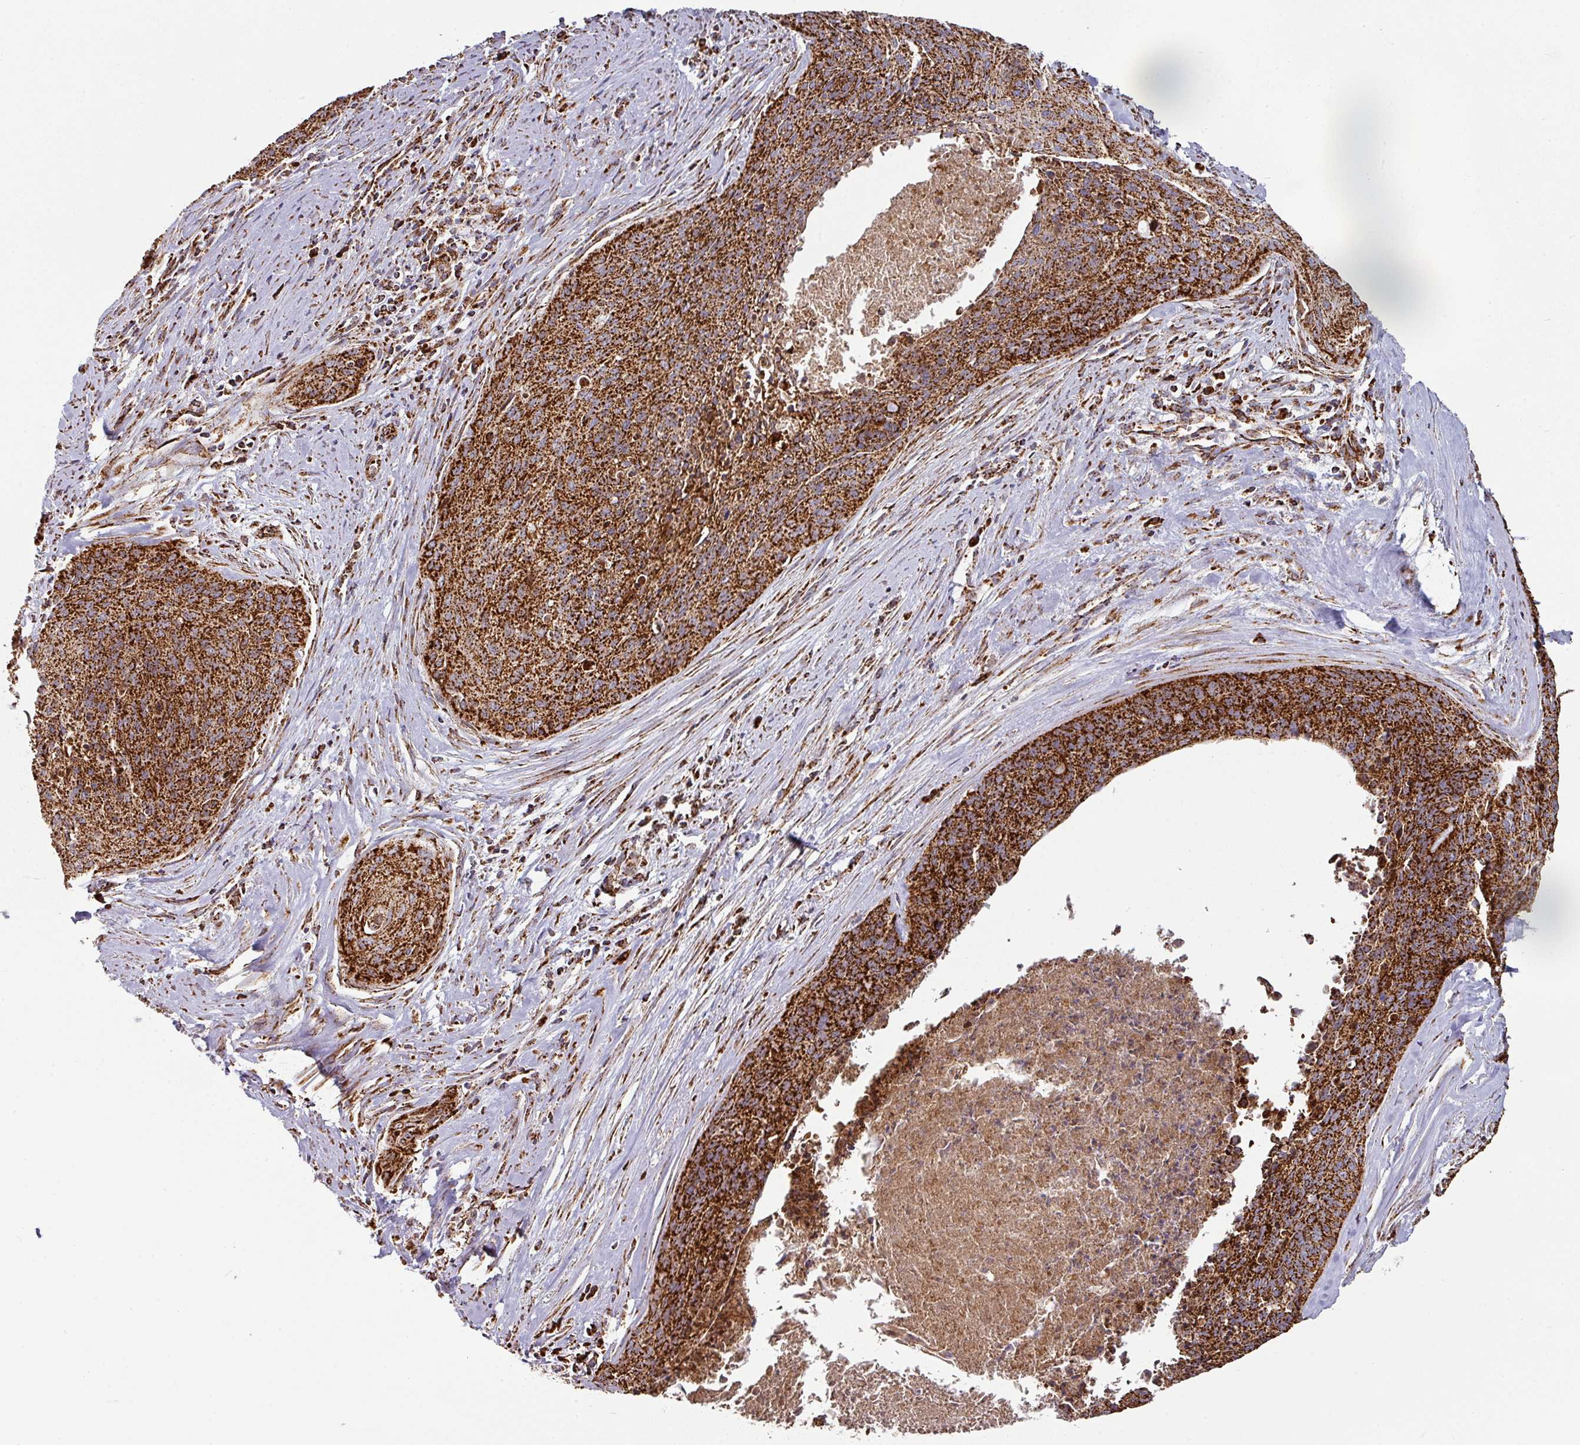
{"staining": {"intensity": "strong", "quantity": ">75%", "location": "cytoplasmic/membranous"}, "tissue": "cervical cancer", "cell_type": "Tumor cells", "image_type": "cancer", "snomed": [{"axis": "morphology", "description": "Squamous cell carcinoma, NOS"}, {"axis": "topography", "description": "Cervix"}], "caption": "This is a micrograph of IHC staining of cervical squamous cell carcinoma, which shows strong staining in the cytoplasmic/membranous of tumor cells.", "gene": "TRAP1", "patient": {"sex": "female", "age": 55}}